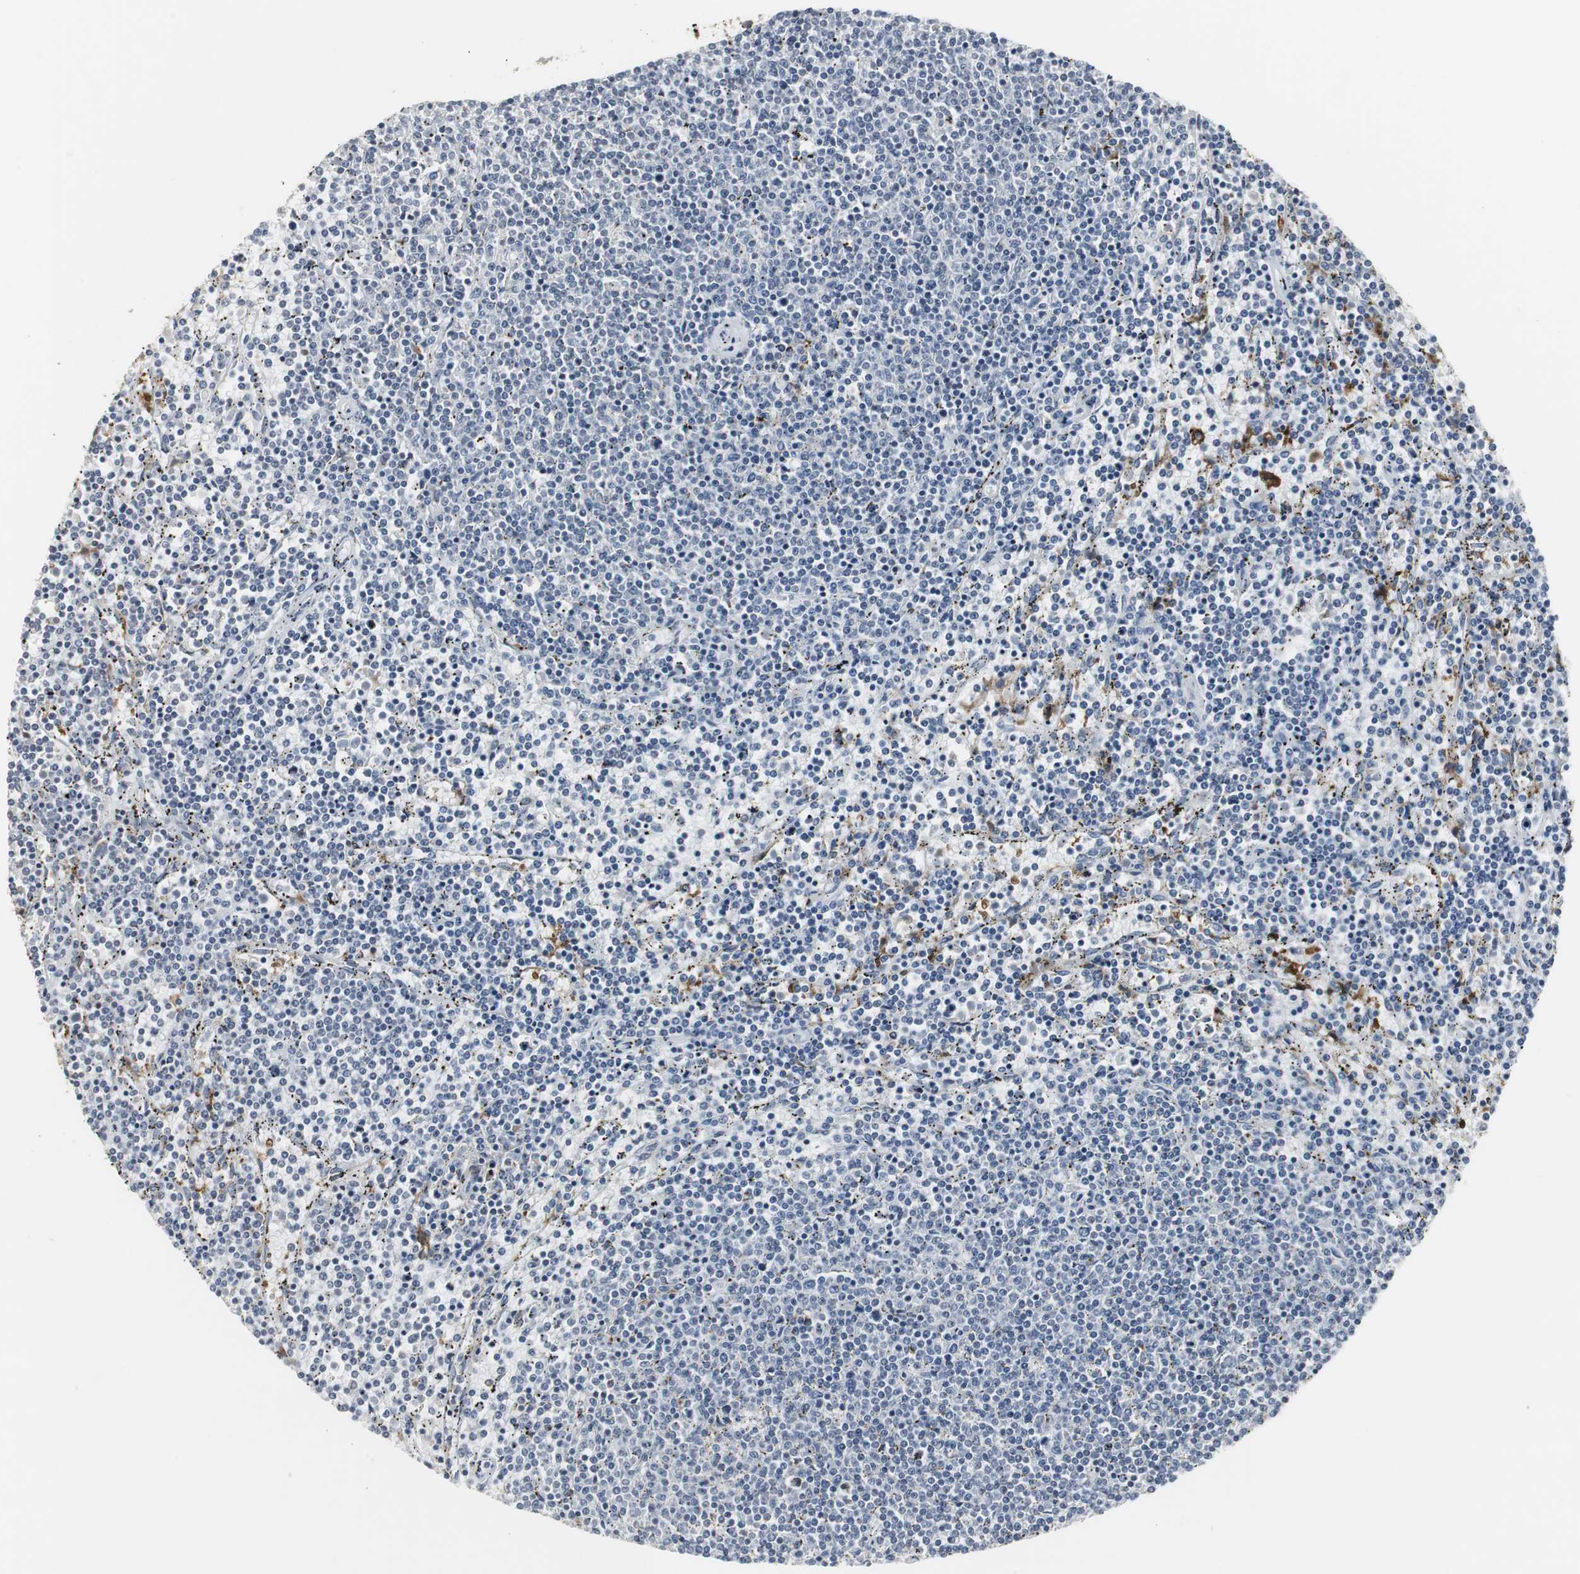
{"staining": {"intensity": "negative", "quantity": "none", "location": "none"}, "tissue": "lymphoma", "cell_type": "Tumor cells", "image_type": "cancer", "snomed": [{"axis": "morphology", "description": "Malignant lymphoma, non-Hodgkin's type, Low grade"}, {"axis": "topography", "description": "Spleen"}], "caption": "Immunohistochemistry (IHC) of malignant lymphoma, non-Hodgkin's type (low-grade) reveals no staining in tumor cells.", "gene": "PI15", "patient": {"sex": "female", "age": 50}}